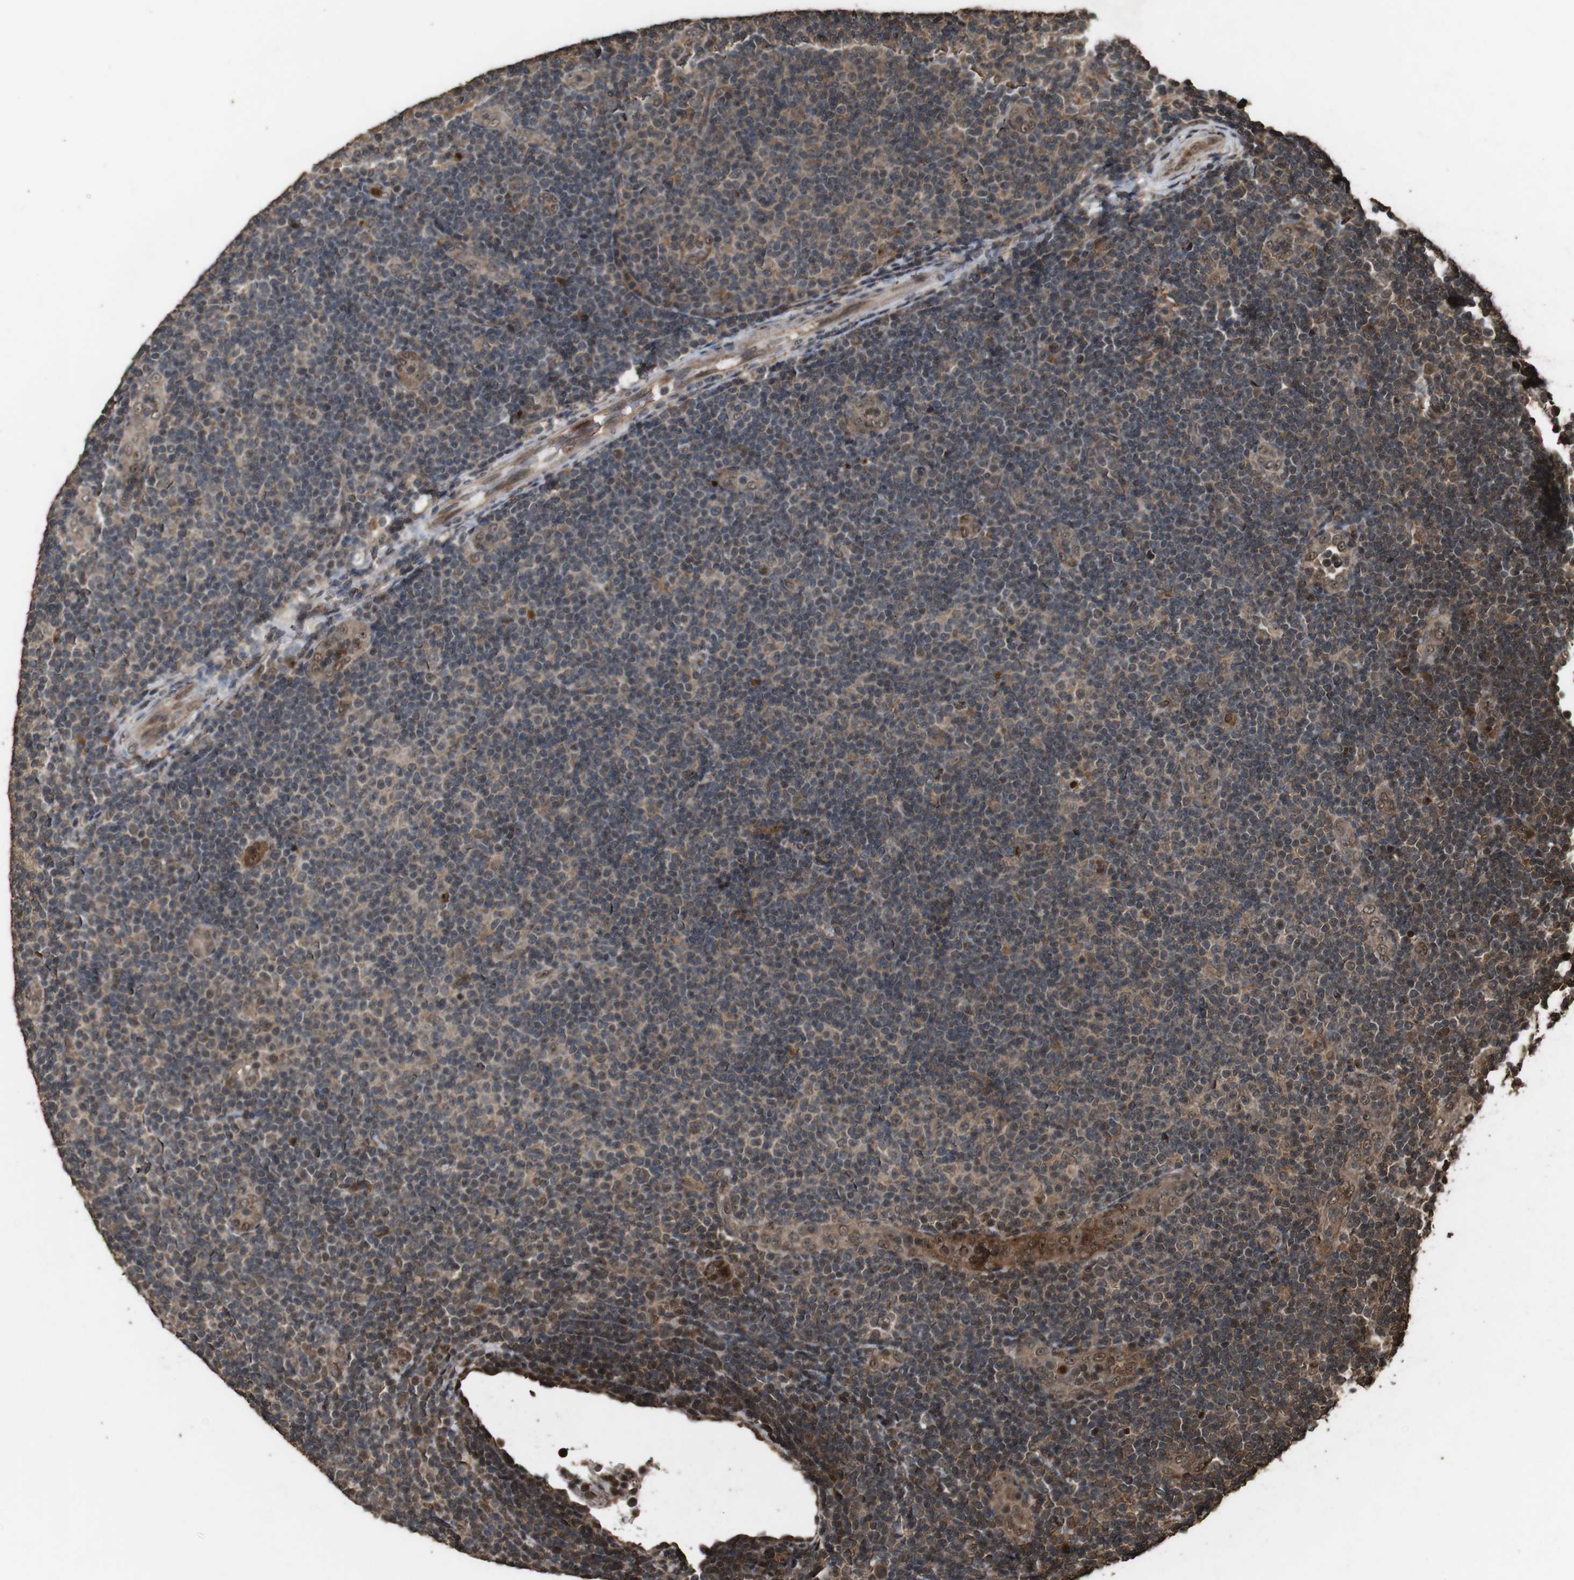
{"staining": {"intensity": "weak", "quantity": "25%-75%", "location": "cytoplasmic/membranous"}, "tissue": "lymphoma", "cell_type": "Tumor cells", "image_type": "cancer", "snomed": [{"axis": "morphology", "description": "Malignant lymphoma, non-Hodgkin's type, Low grade"}, {"axis": "topography", "description": "Lymph node"}], "caption": "IHC photomicrograph of neoplastic tissue: malignant lymphoma, non-Hodgkin's type (low-grade) stained using IHC demonstrates low levels of weak protein expression localized specifically in the cytoplasmic/membranous of tumor cells, appearing as a cytoplasmic/membranous brown color.", "gene": "RRAS2", "patient": {"sex": "male", "age": 83}}